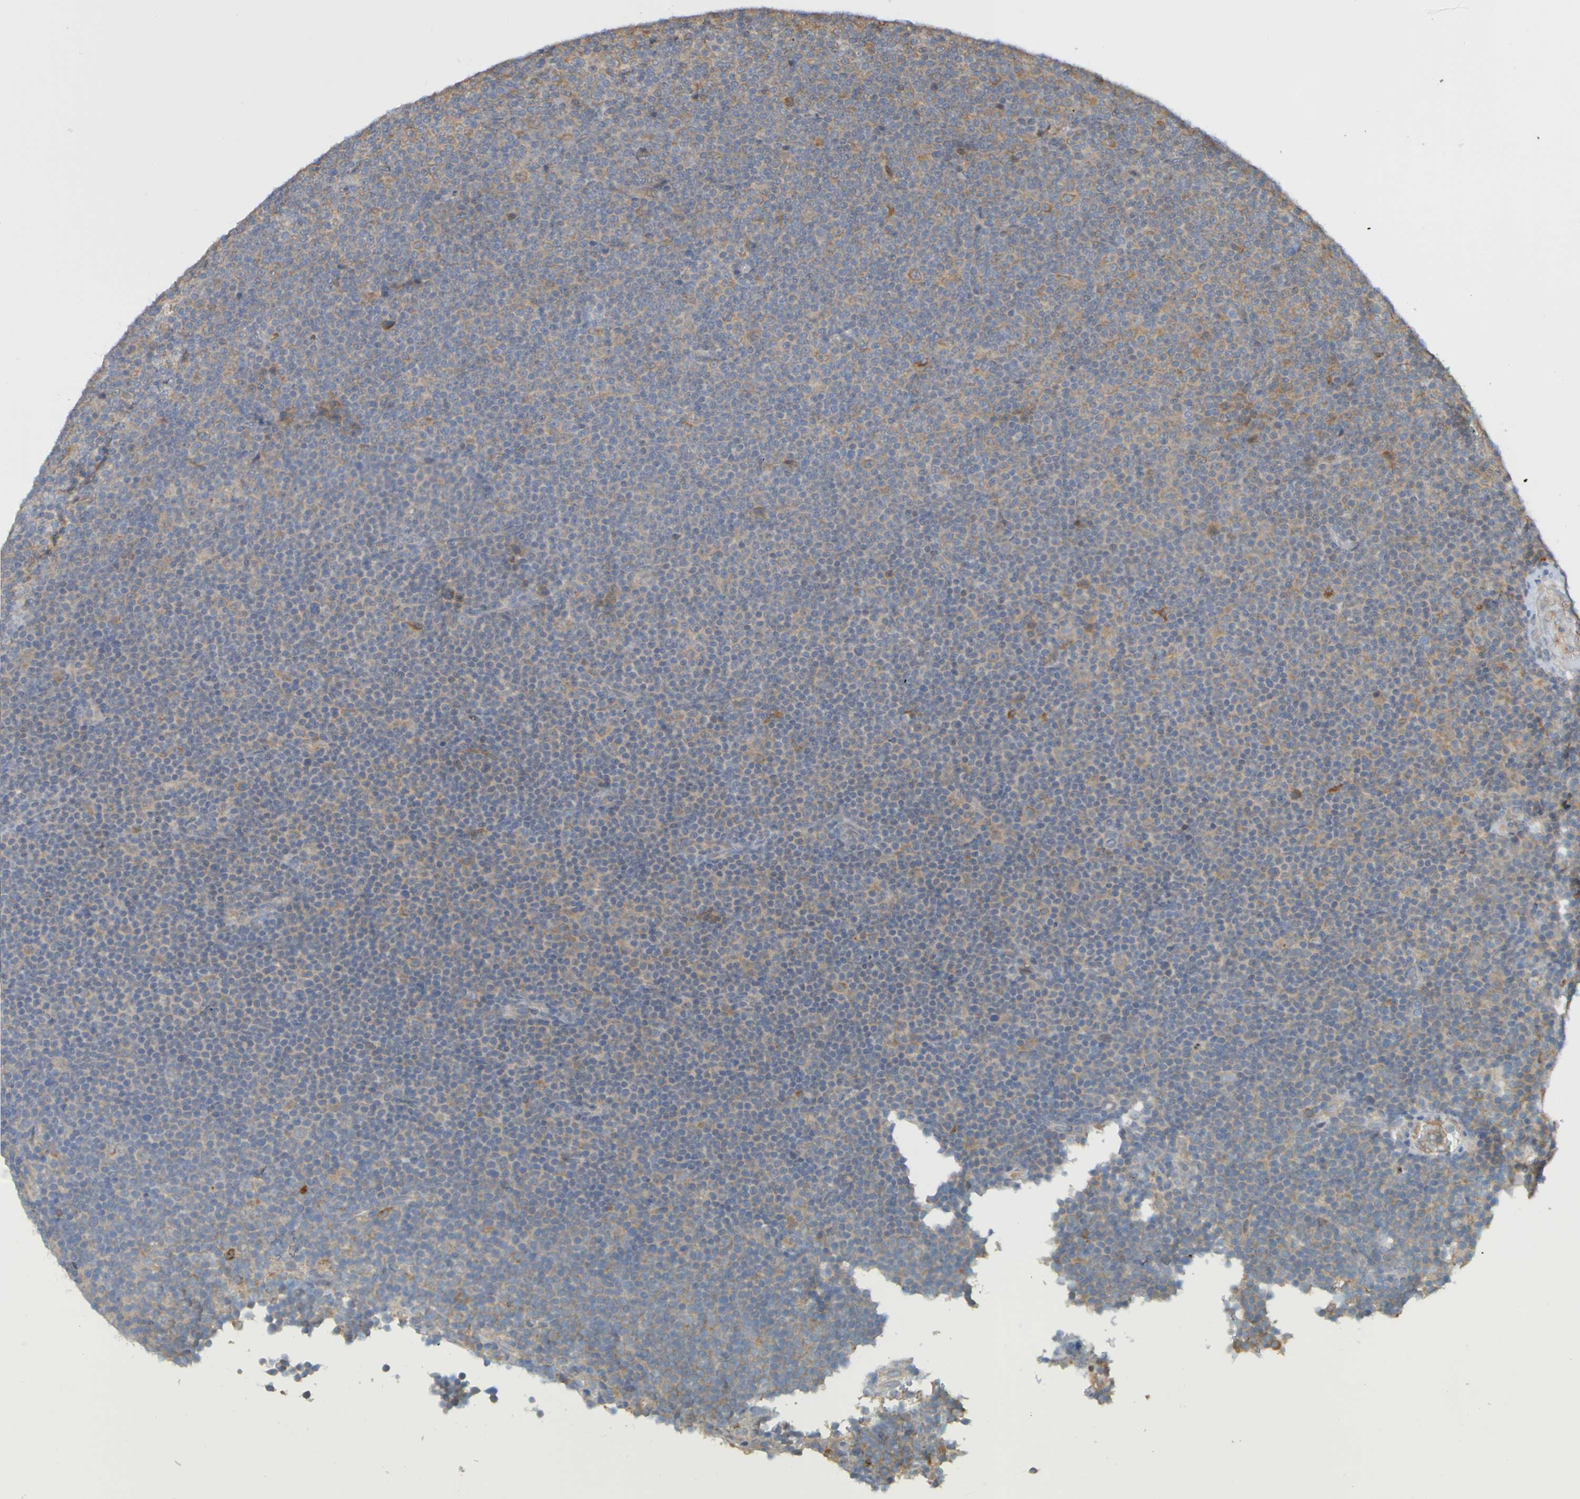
{"staining": {"intensity": "moderate", "quantity": "25%-75%", "location": "cytoplasmic/membranous"}, "tissue": "lymphoma", "cell_type": "Tumor cells", "image_type": "cancer", "snomed": [{"axis": "morphology", "description": "Malignant lymphoma, non-Hodgkin's type, Low grade"}, {"axis": "topography", "description": "Lymph node"}], "caption": "Approximately 25%-75% of tumor cells in human lymphoma show moderate cytoplasmic/membranous protein positivity as visualized by brown immunohistochemical staining.", "gene": "NAV2", "patient": {"sex": "female", "age": 67}}